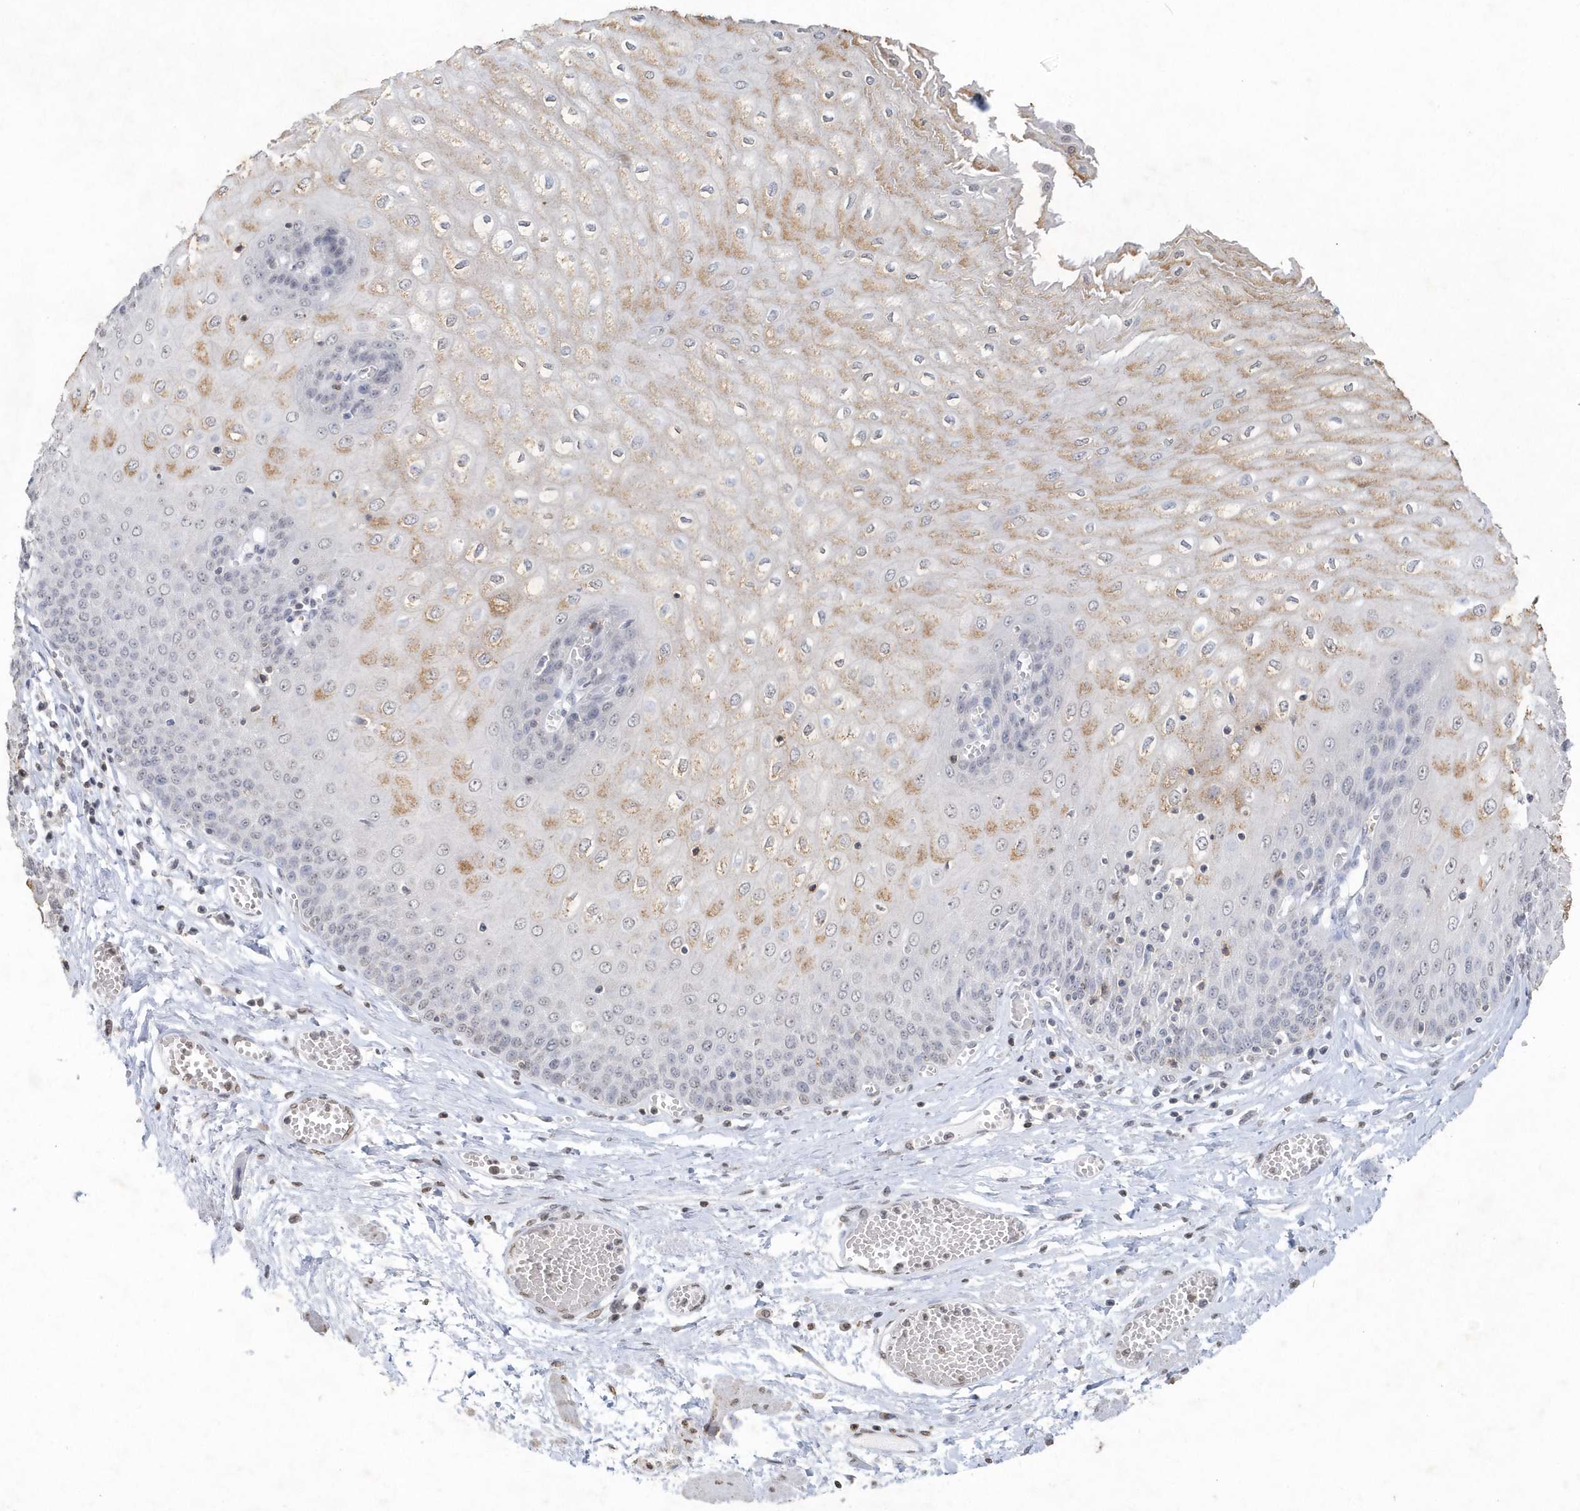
{"staining": {"intensity": "weak", "quantity": "25%-75%", "location": "cytoplasmic/membranous"}, "tissue": "esophagus", "cell_type": "Squamous epithelial cells", "image_type": "normal", "snomed": [{"axis": "morphology", "description": "Normal tissue, NOS"}, {"axis": "topography", "description": "Esophagus"}], "caption": "Human esophagus stained for a protein (brown) displays weak cytoplasmic/membranous positive staining in approximately 25%-75% of squamous epithelial cells.", "gene": "PDCD1", "patient": {"sex": "male", "age": 60}}